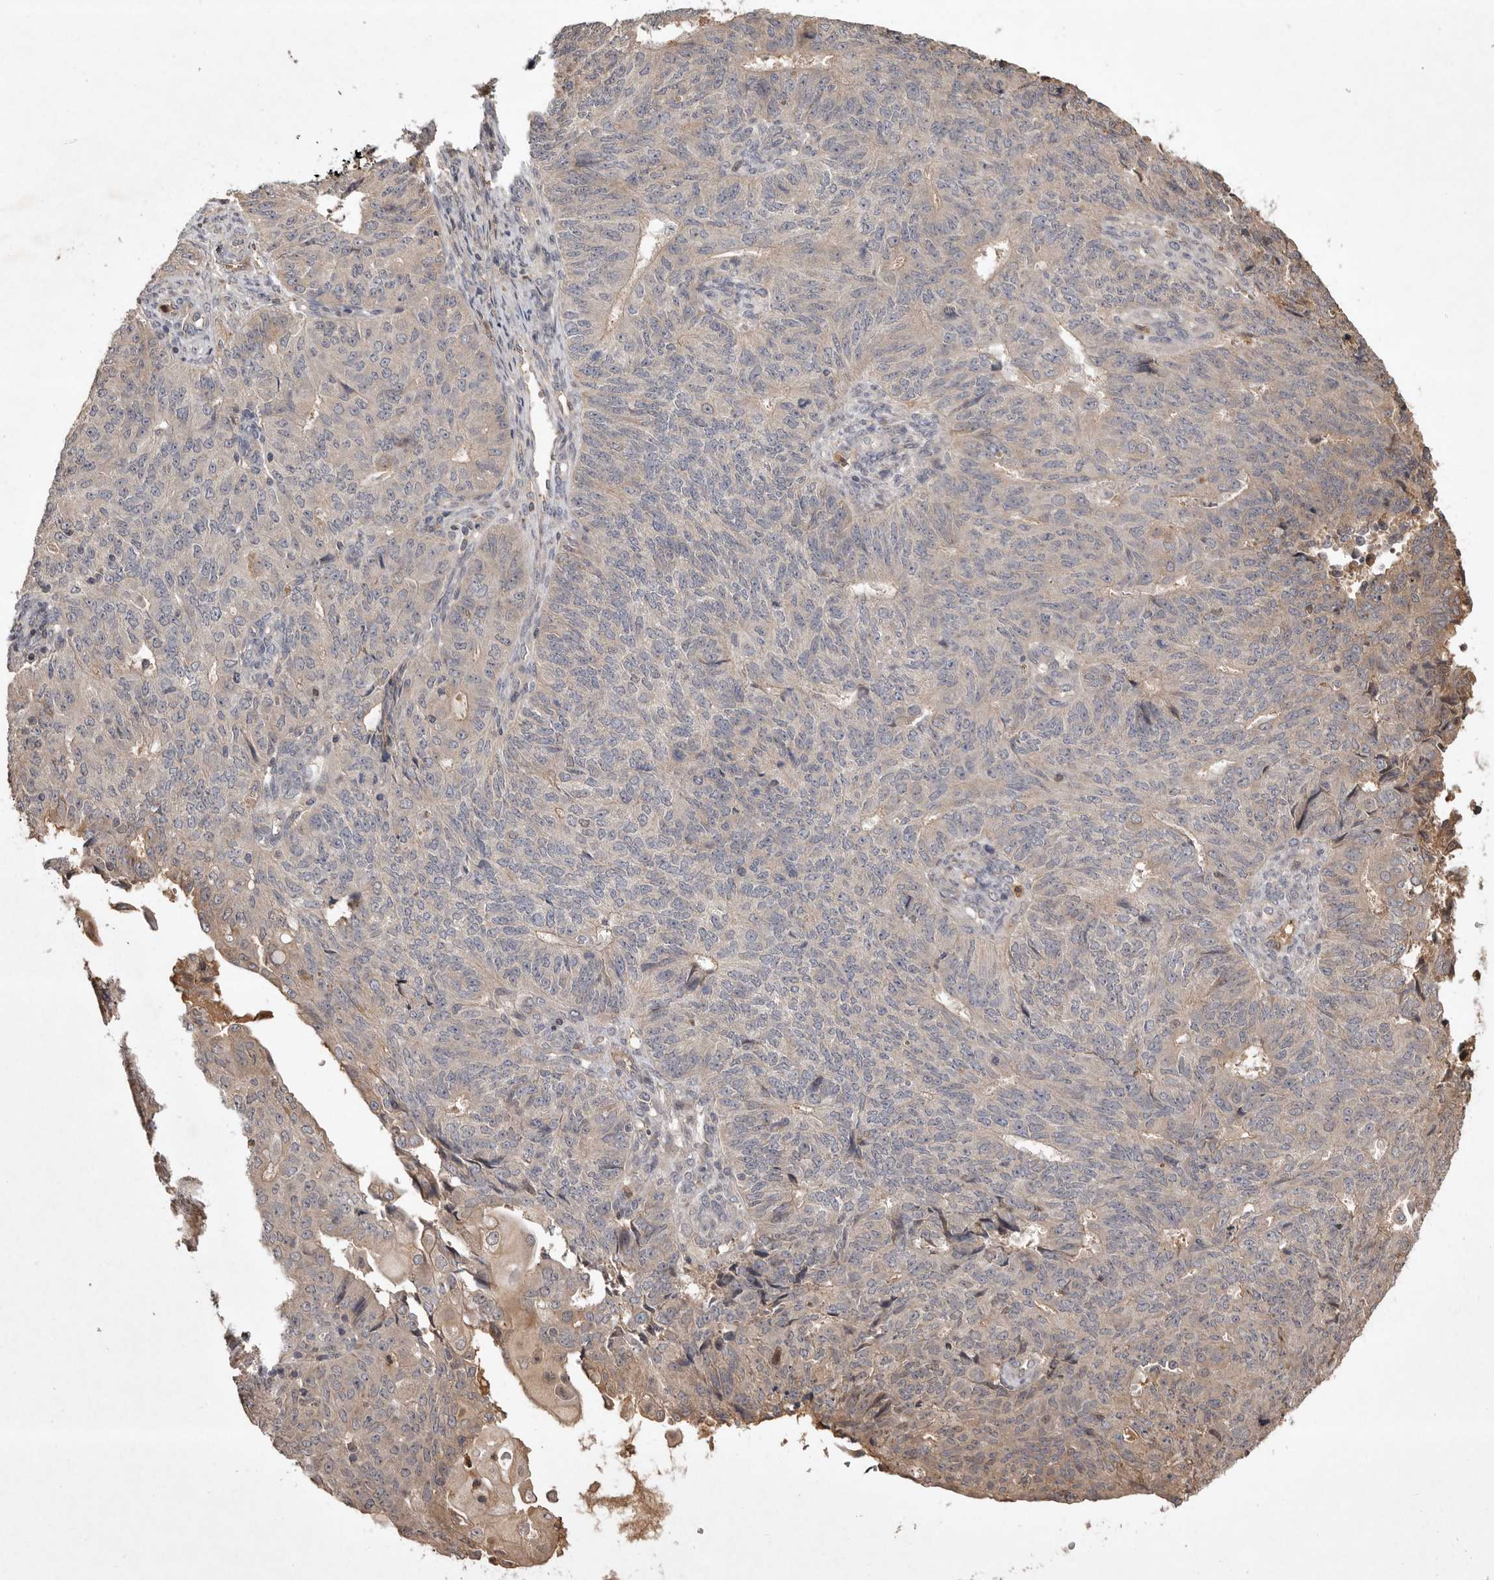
{"staining": {"intensity": "weak", "quantity": "<25%", "location": "cytoplasmic/membranous"}, "tissue": "endometrial cancer", "cell_type": "Tumor cells", "image_type": "cancer", "snomed": [{"axis": "morphology", "description": "Adenocarcinoma, NOS"}, {"axis": "topography", "description": "Endometrium"}], "caption": "Tumor cells are negative for brown protein staining in endometrial cancer.", "gene": "VN1R4", "patient": {"sex": "female", "age": 32}}